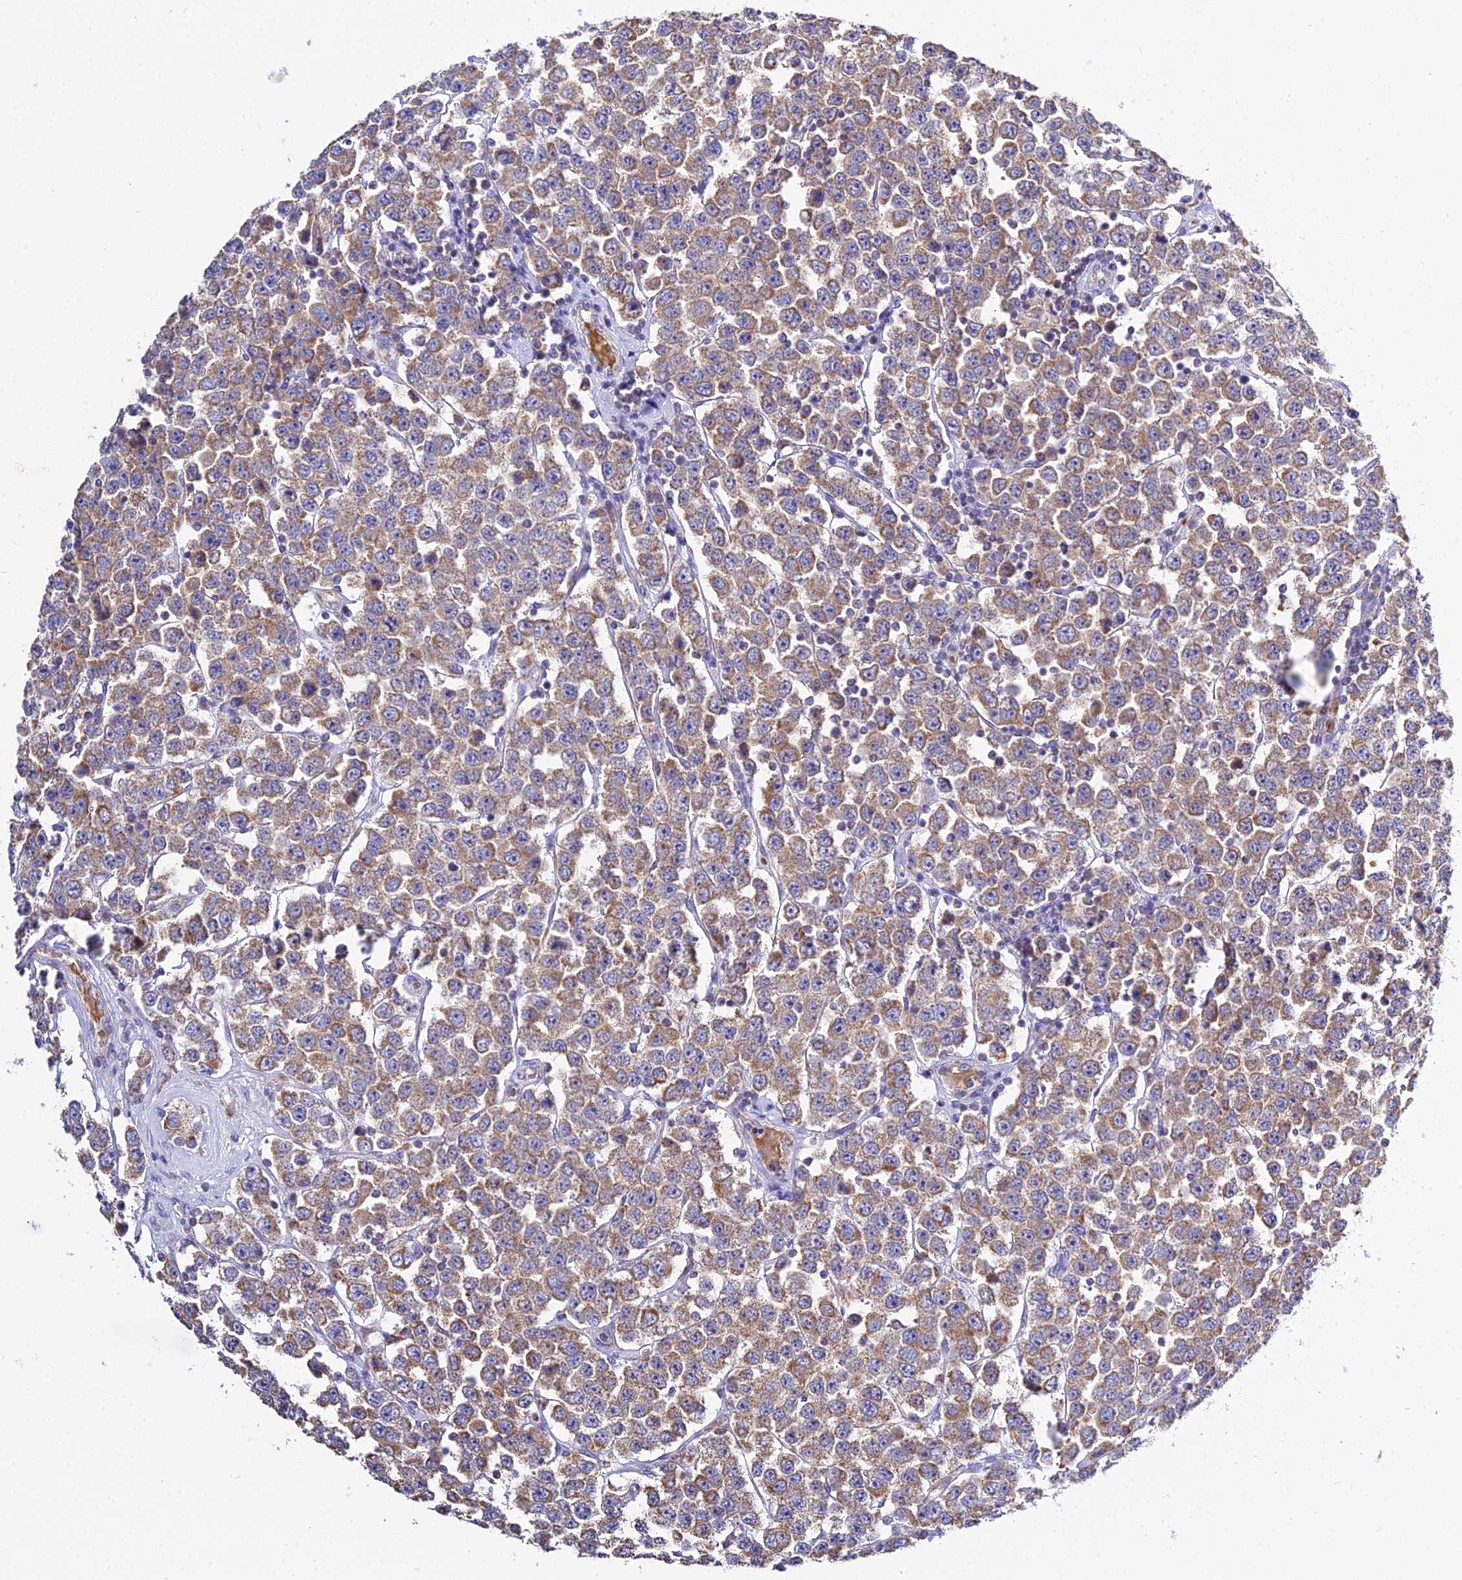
{"staining": {"intensity": "moderate", "quantity": ">75%", "location": "cytoplasmic/membranous"}, "tissue": "testis cancer", "cell_type": "Tumor cells", "image_type": "cancer", "snomed": [{"axis": "morphology", "description": "Seminoma, NOS"}, {"axis": "topography", "description": "Testis"}], "caption": "A photomicrograph showing moderate cytoplasmic/membranous positivity in approximately >75% of tumor cells in testis cancer, as visualized by brown immunohistochemical staining.", "gene": "TYW5", "patient": {"sex": "male", "age": 28}}